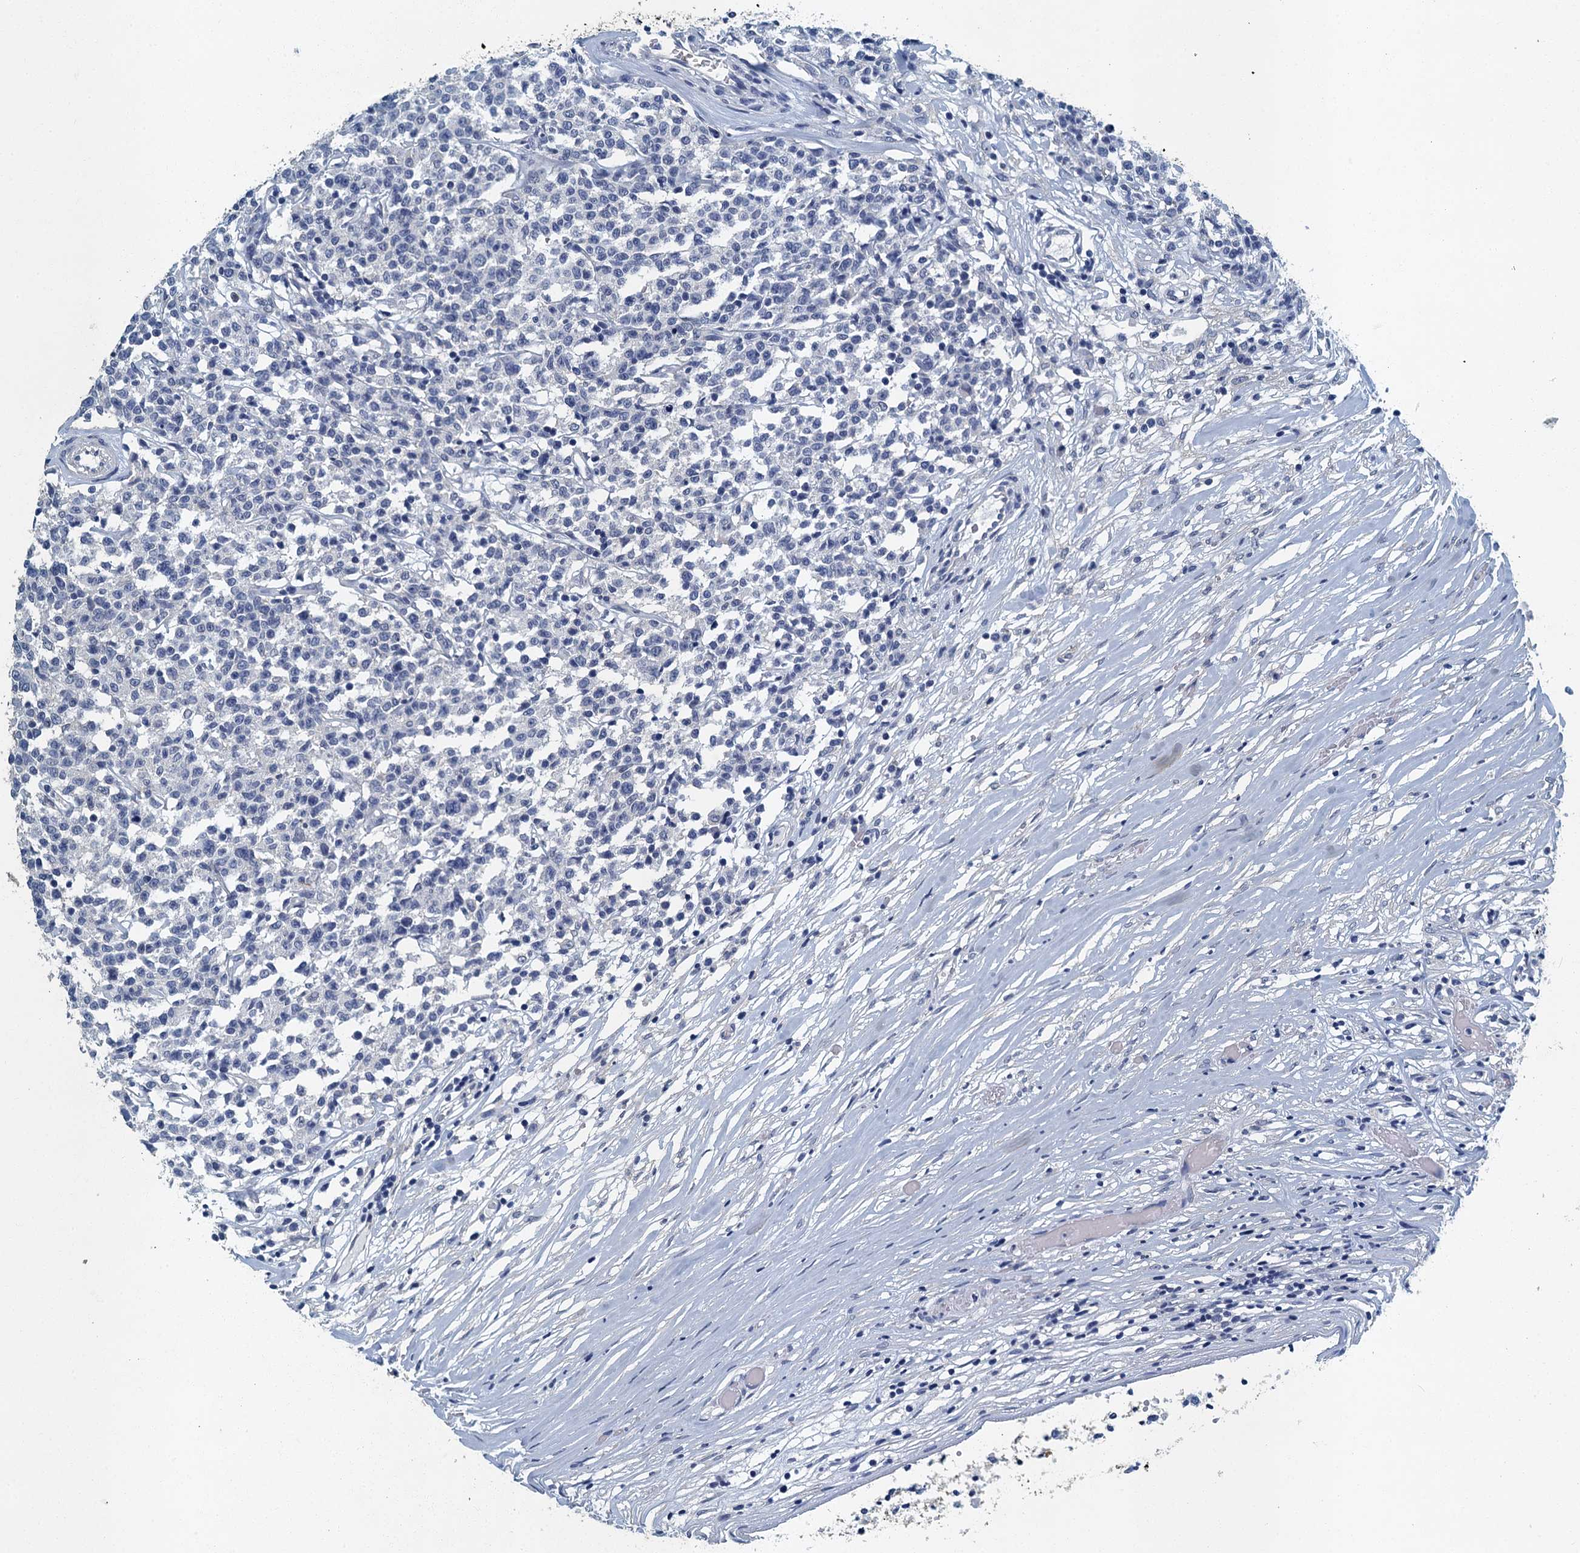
{"staining": {"intensity": "negative", "quantity": "none", "location": "none"}, "tissue": "lymphoma", "cell_type": "Tumor cells", "image_type": "cancer", "snomed": [{"axis": "morphology", "description": "Malignant lymphoma, non-Hodgkin's type, Low grade"}, {"axis": "topography", "description": "Small intestine"}], "caption": "This is an immunohistochemistry (IHC) micrograph of lymphoma. There is no staining in tumor cells.", "gene": "GADL1", "patient": {"sex": "female", "age": 59}}